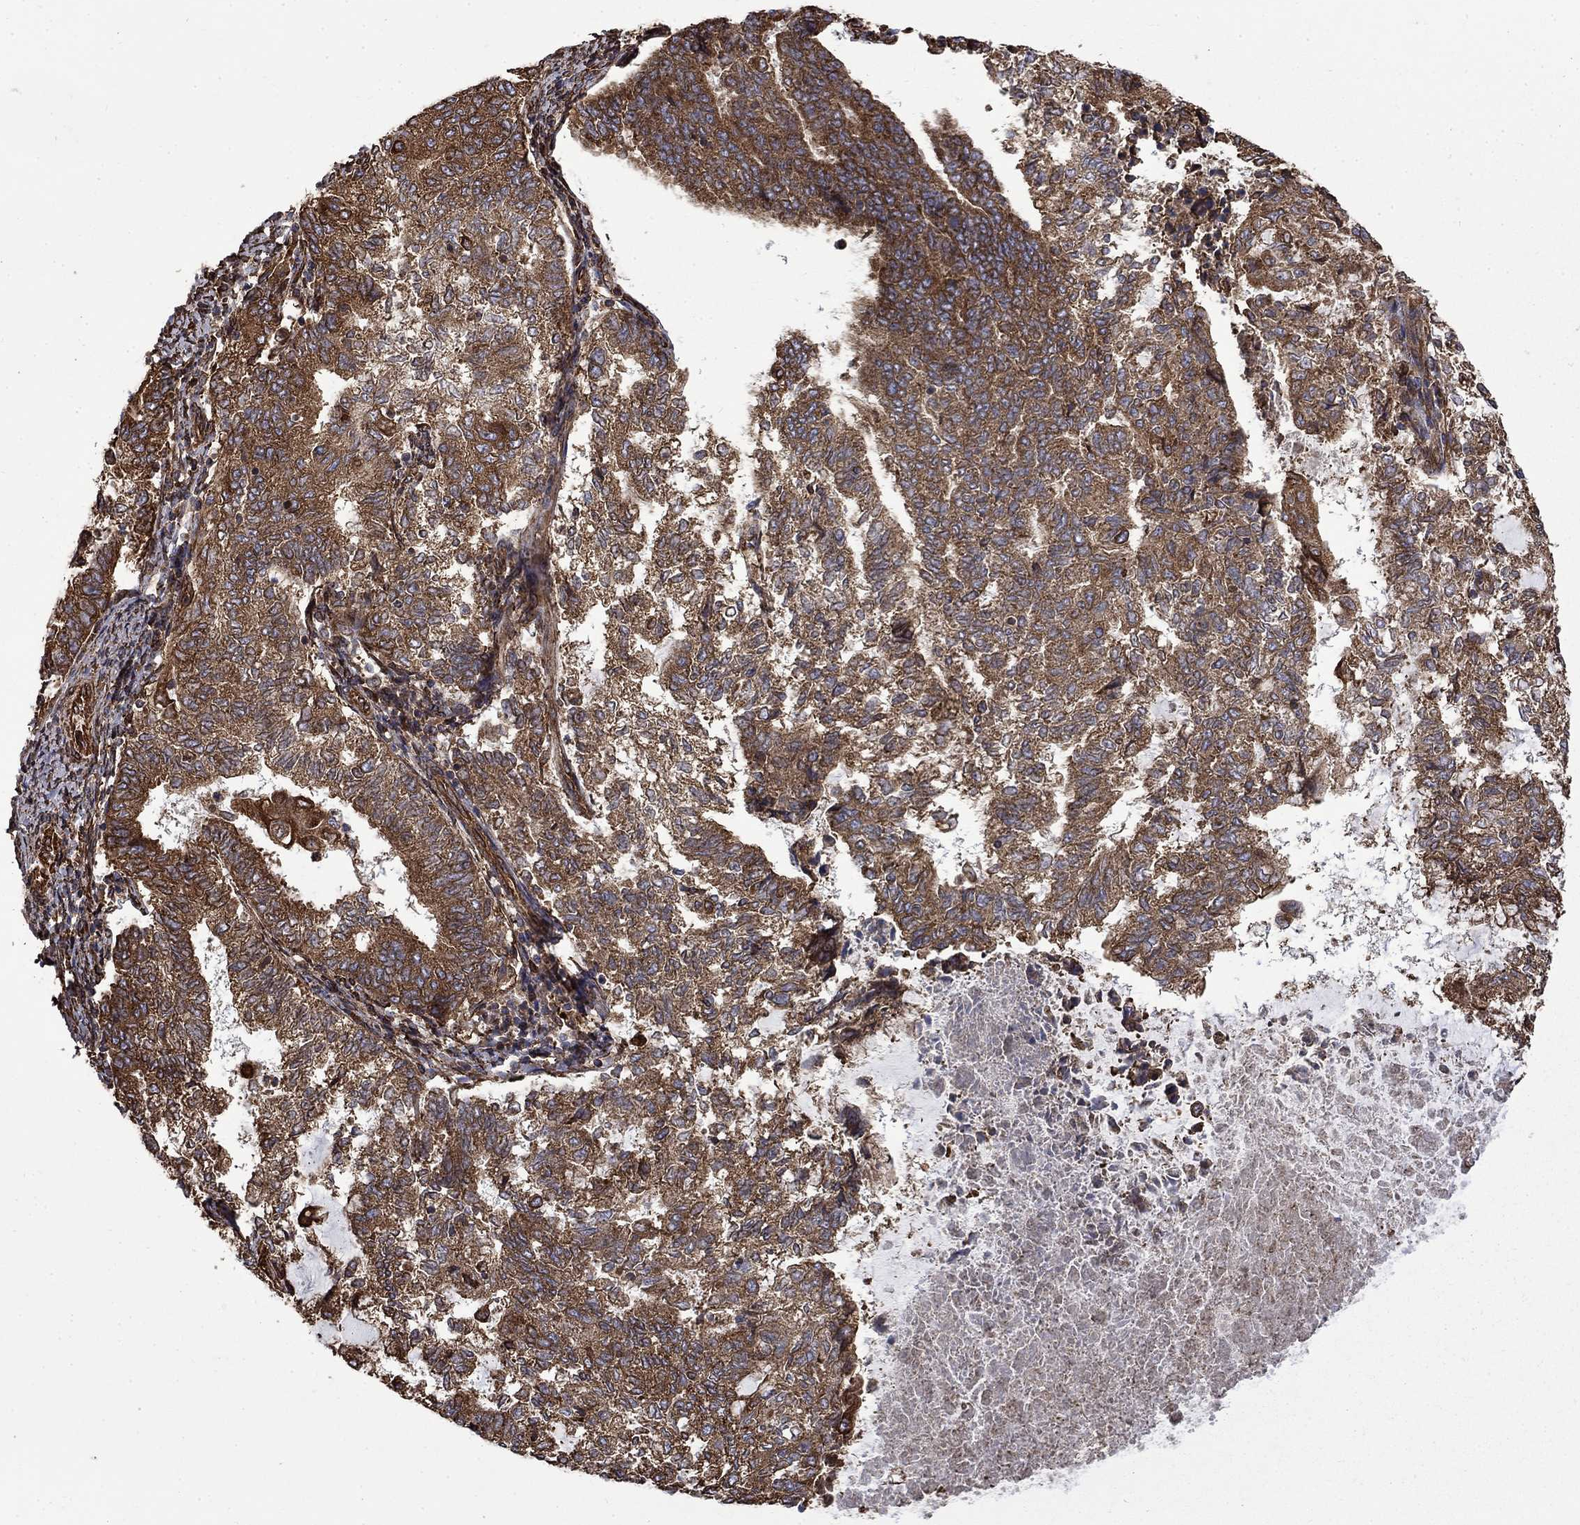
{"staining": {"intensity": "strong", "quantity": "25%-75%", "location": "cytoplasmic/membranous"}, "tissue": "endometrial cancer", "cell_type": "Tumor cells", "image_type": "cancer", "snomed": [{"axis": "morphology", "description": "Adenocarcinoma, NOS"}, {"axis": "topography", "description": "Endometrium"}], "caption": "This is an image of immunohistochemistry (IHC) staining of adenocarcinoma (endometrial), which shows strong expression in the cytoplasmic/membranous of tumor cells.", "gene": "CUTC", "patient": {"sex": "female", "age": 65}}